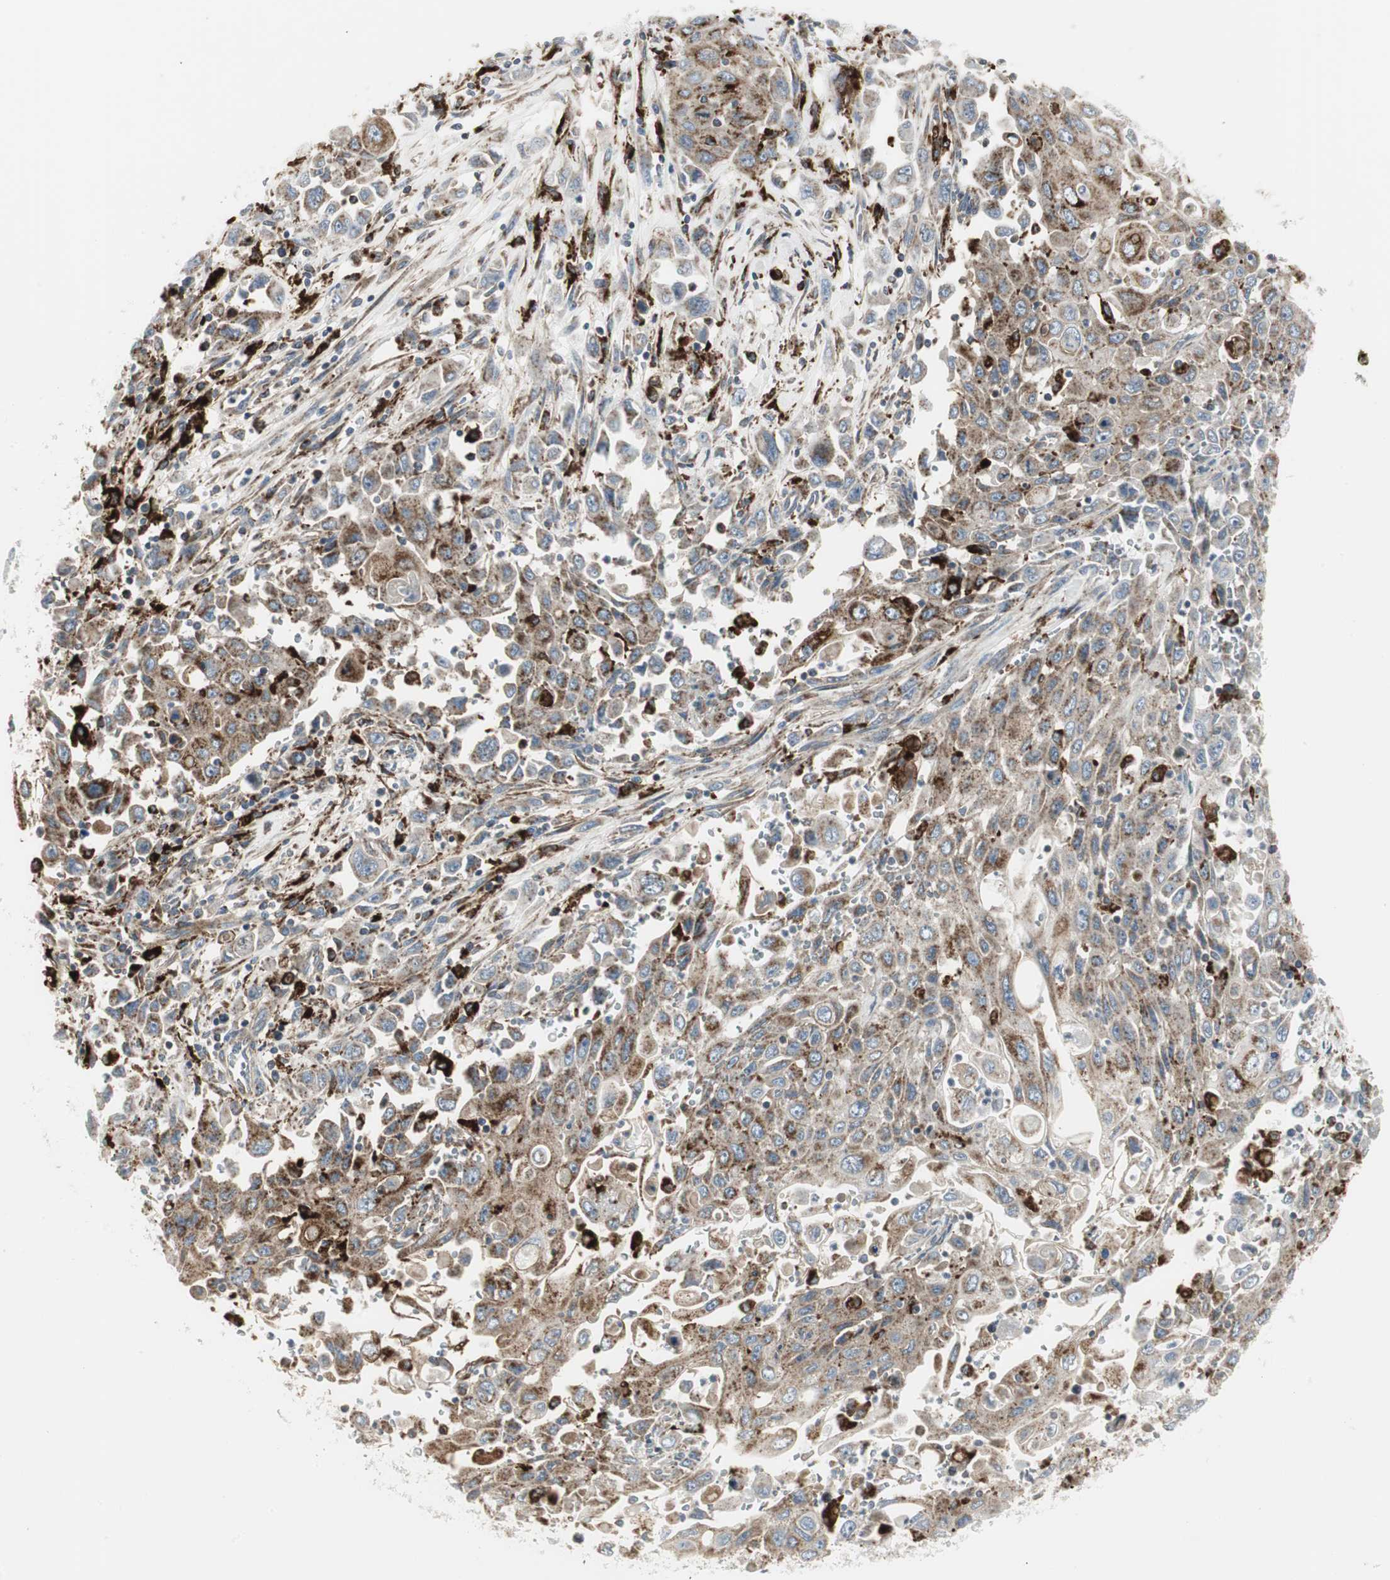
{"staining": {"intensity": "strong", "quantity": "<25%", "location": "cytoplasmic/membranous"}, "tissue": "pancreatic cancer", "cell_type": "Tumor cells", "image_type": "cancer", "snomed": [{"axis": "morphology", "description": "Adenocarcinoma, NOS"}, {"axis": "topography", "description": "Pancreas"}], "caption": "Adenocarcinoma (pancreatic) was stained to show a protein in brown. There is medium levels of strong cytoplasmic/membranous staining in about <25% of tumor cells.", "gene": "ATP6V1B2", "patient": {"sex": "male", "age": 70}}